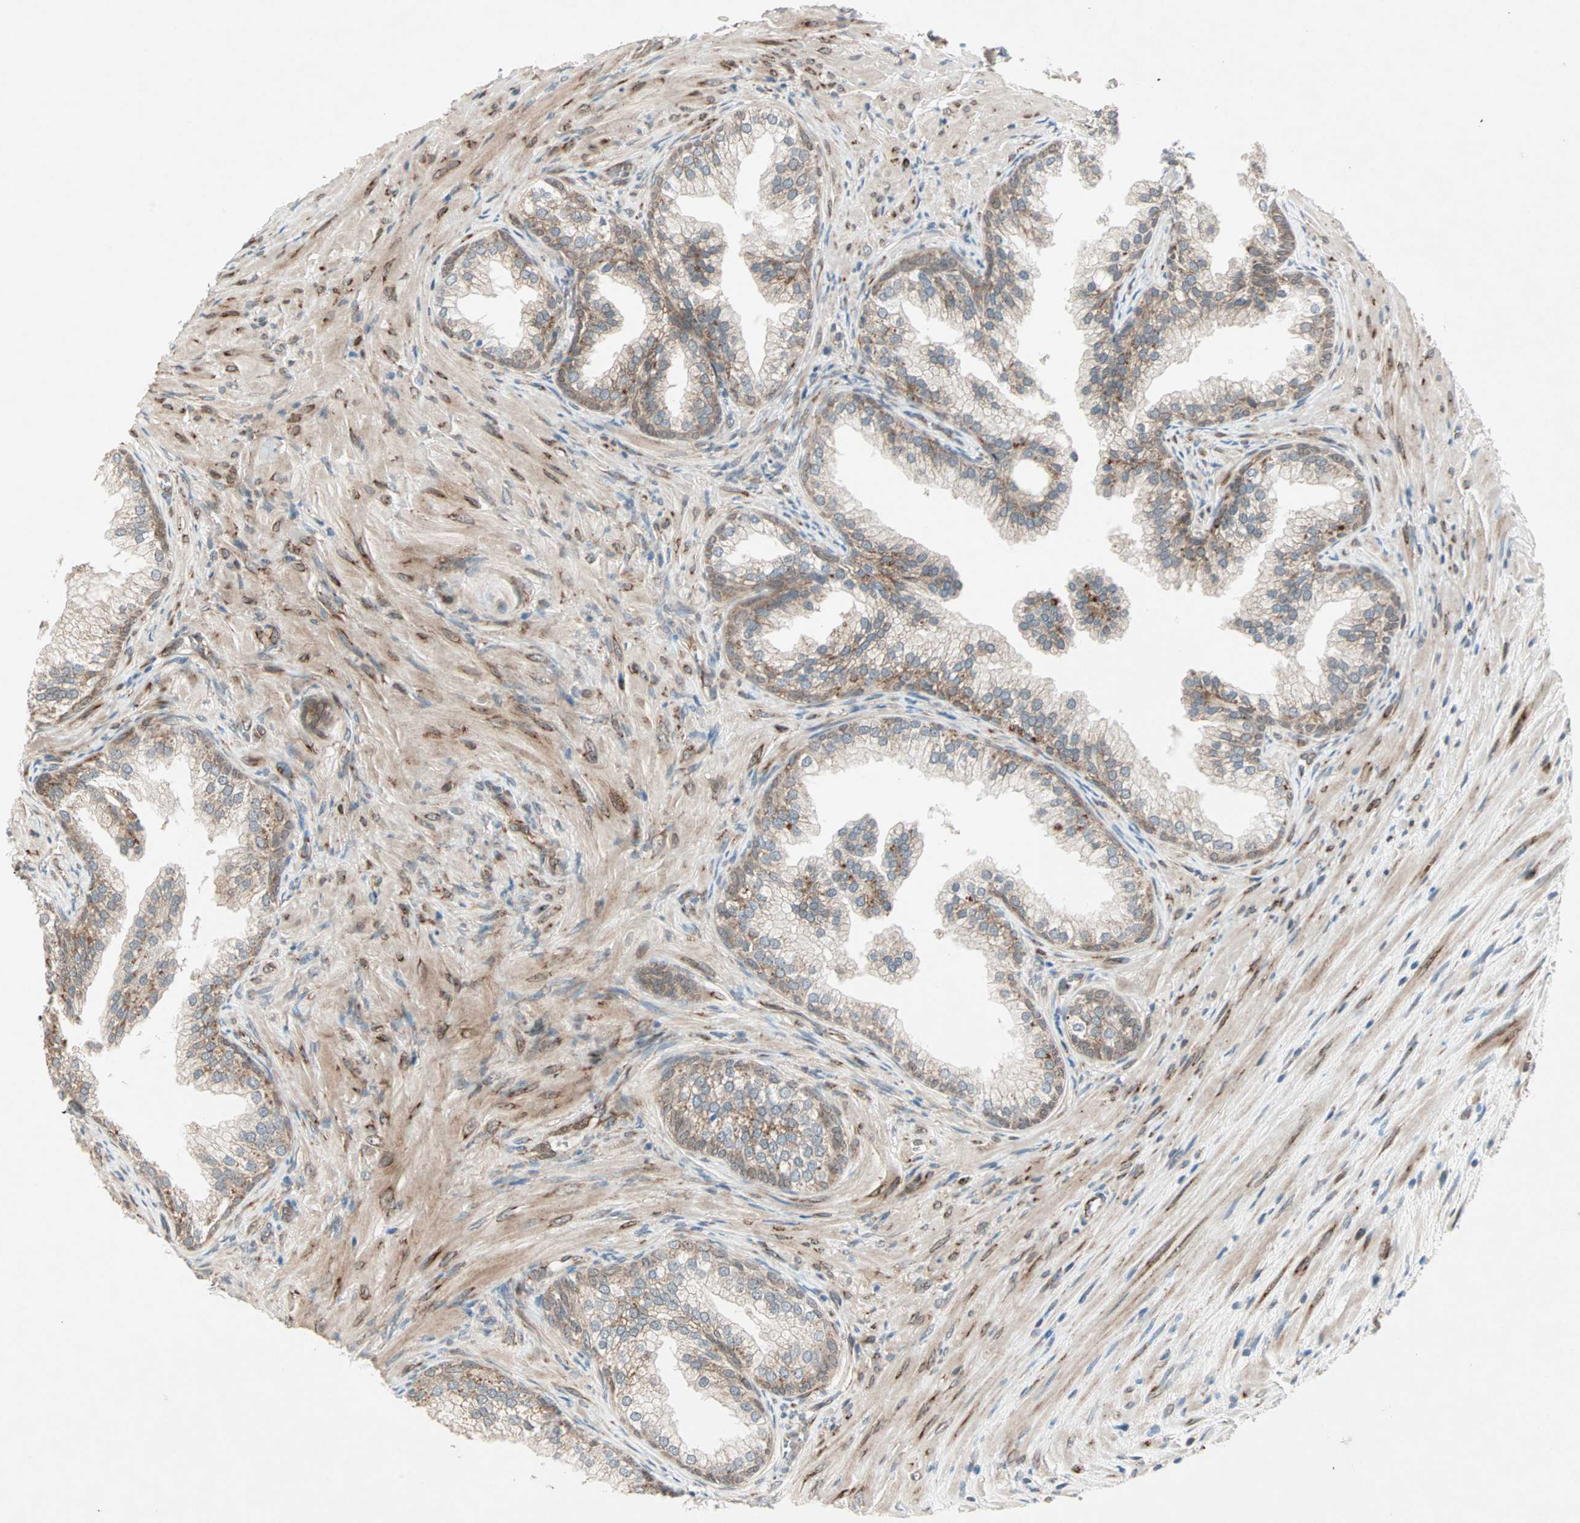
{"staining": {"intensity": "moderate", "quantity": "25%-75%", "location": "cytoplasmic/membranous"}, "tissue": "prostate", "cell_type": "Glandular cells", "image_type": "normal", "snomed": [{"axis": "morphology", "description": "Normal tissue, NOS"}, {"axis": "topography", "description": "Prostate"}], "caption": "Human prostate stained for a protein (brown) shows moderate cytoplasmic/membranous positive positivity in about 25%-75% of glandular cells.", "gene": "ZNF37A", "patient": {"sex": "male", "age": 76}}